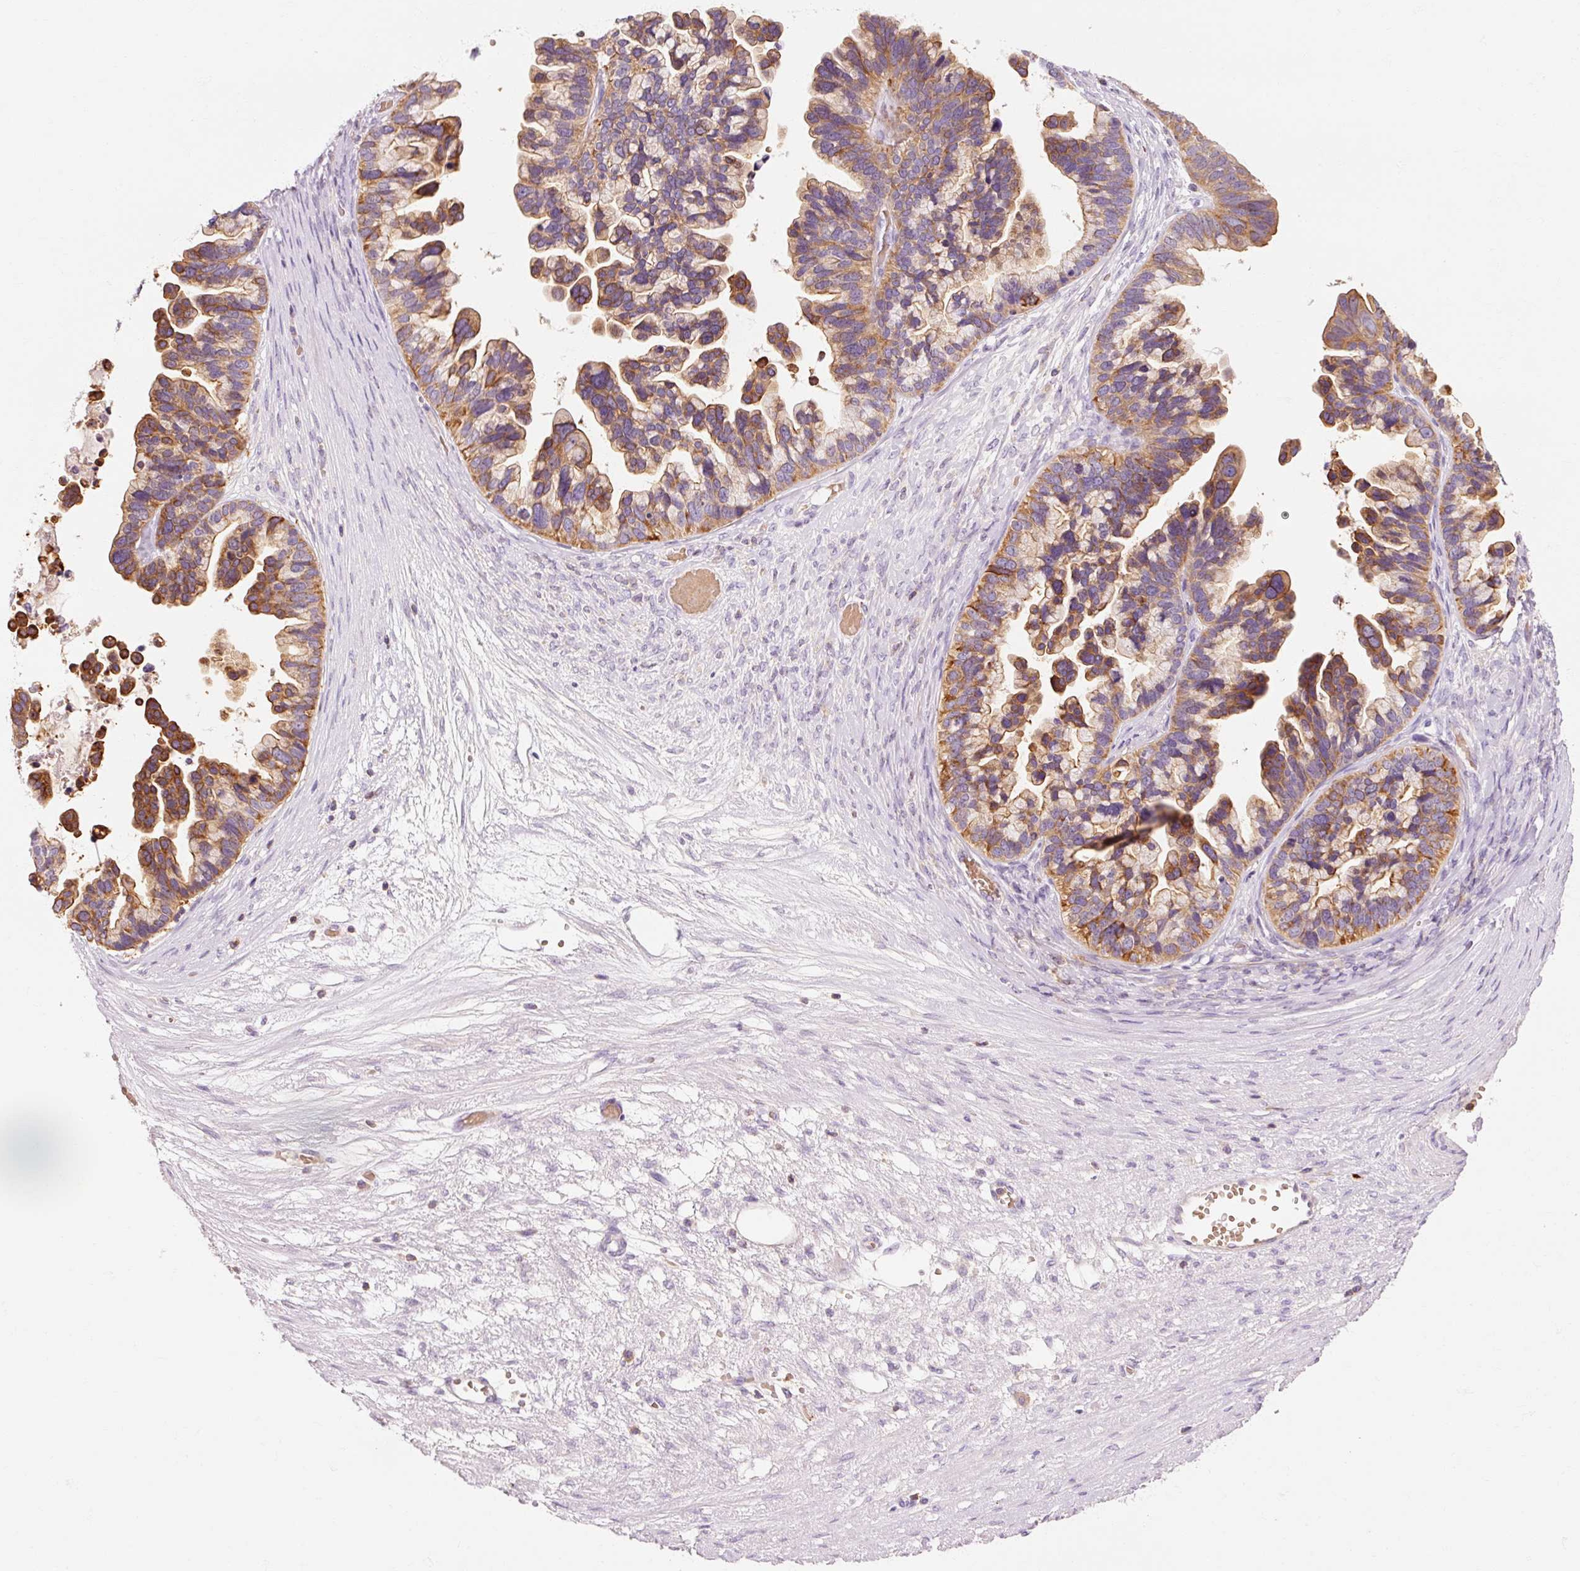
{"staining": {"intensity": "moderate", "quantity": ">75%", "location": "cytoplasmic/membranous"}, "tissue": "ovarian cancer", "cell_type": "Tumor cells", "image_type": "cancer", "snomed": [{"axis": "morphology", "description": "Cystadenocarcinoma, serous, NOS"}, {"axis": "topography", "description": "Ovary"}], "caption": "Serous cystadenocarcinoma (ovarian) tissue exhibits moderate cytoplasmic/membranous positivity in about >75% of tumor cells (Stains: DAB in brown, nuclei in blue, Microscopy: brightfield microscopy at high magnification).", "gene": "OR8K1", "patient": {"sex": "female", "age": 56}}